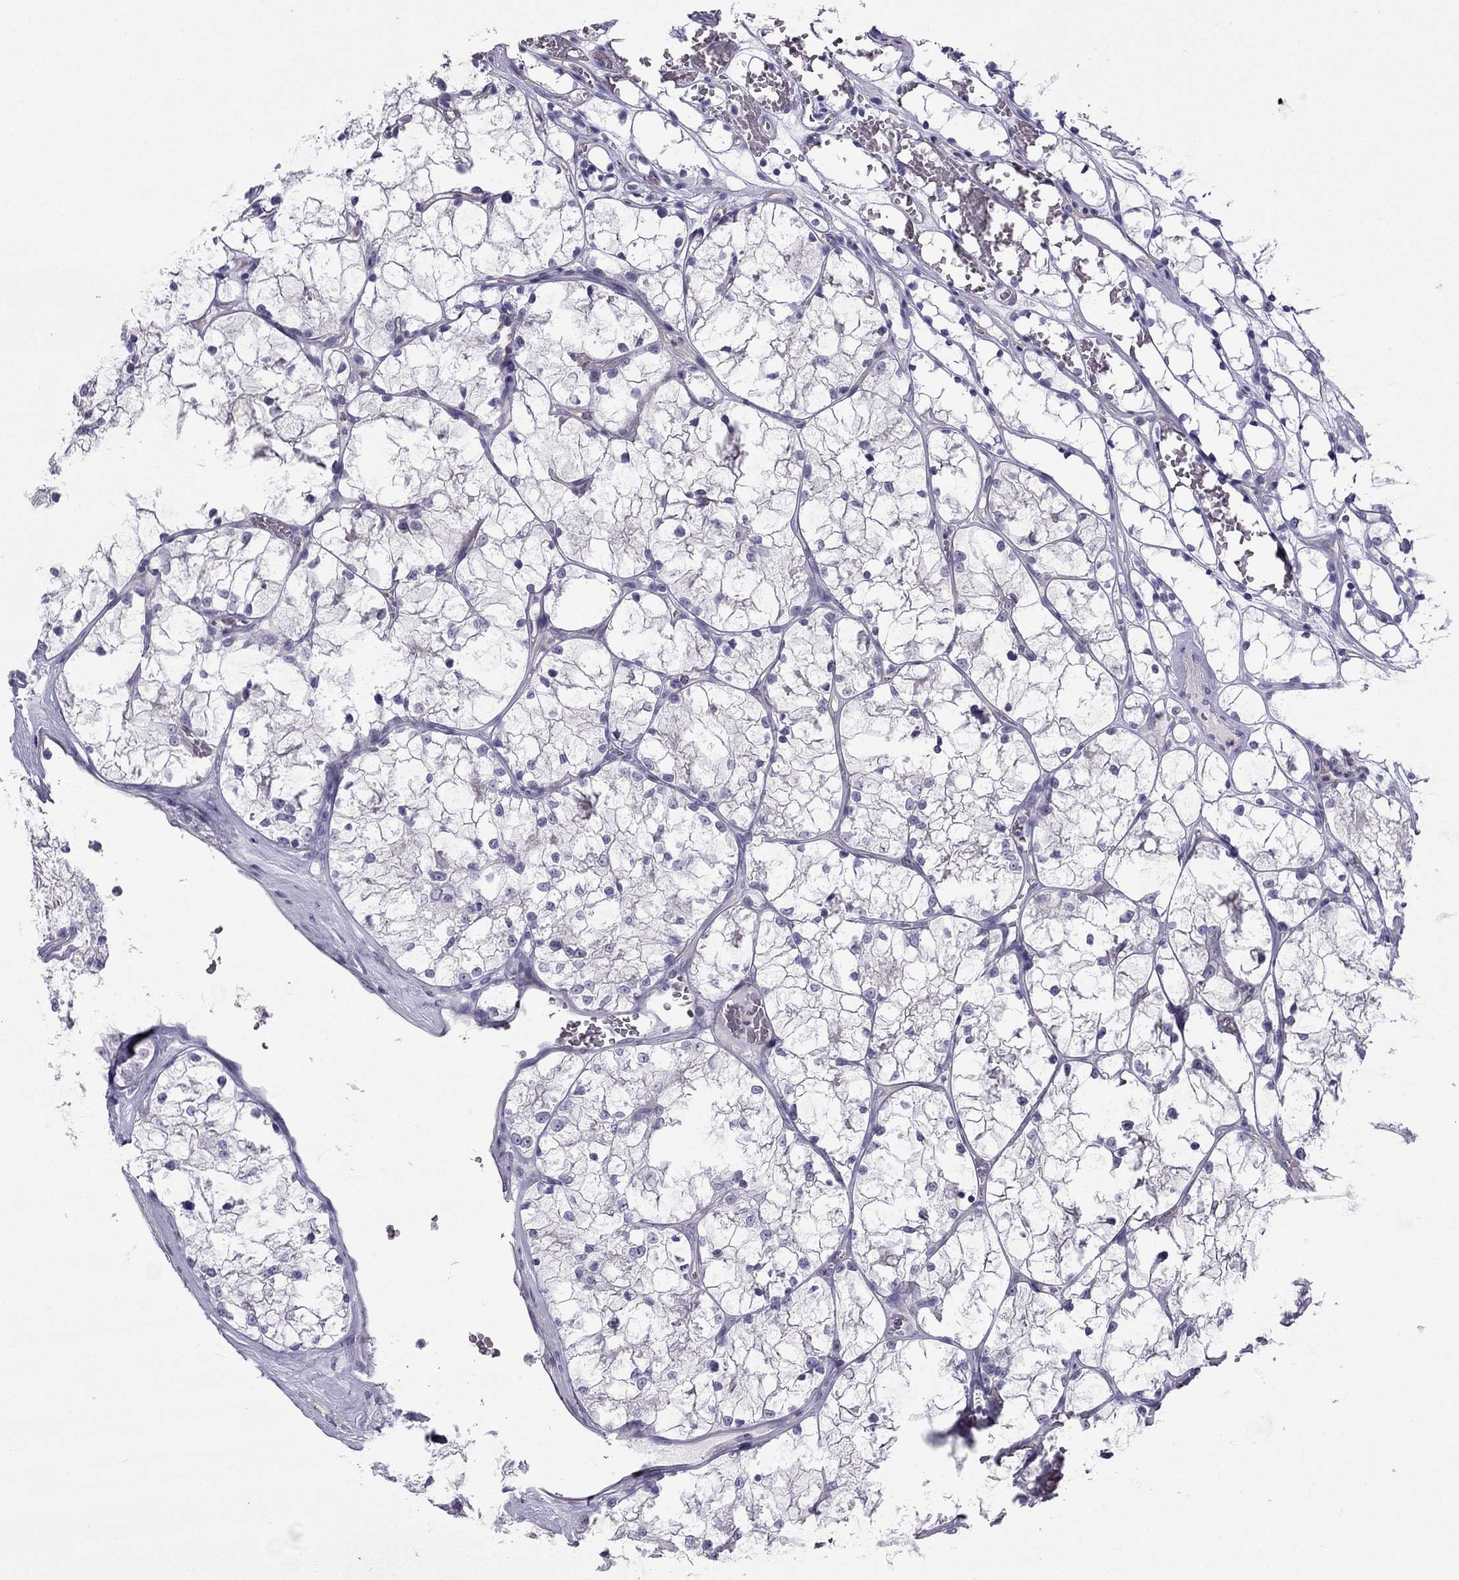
{"staining": {"intensity": "negative", "quantity": "none", "location": "none"}, "tissue": "renal cancer", "cell_type": "Tumor cells", "image_type": "cancer", "snomed": [{"axis": "morphology", "description": "Adenocarcinoma, NOS"}, {"axis": "topography", "description": "Kidney"}], "caption": "Tumor cells are negative for brown protein staining in renal cancer.", "gene": "GJA8", "patient": {"sex": "female", "age": 69}}